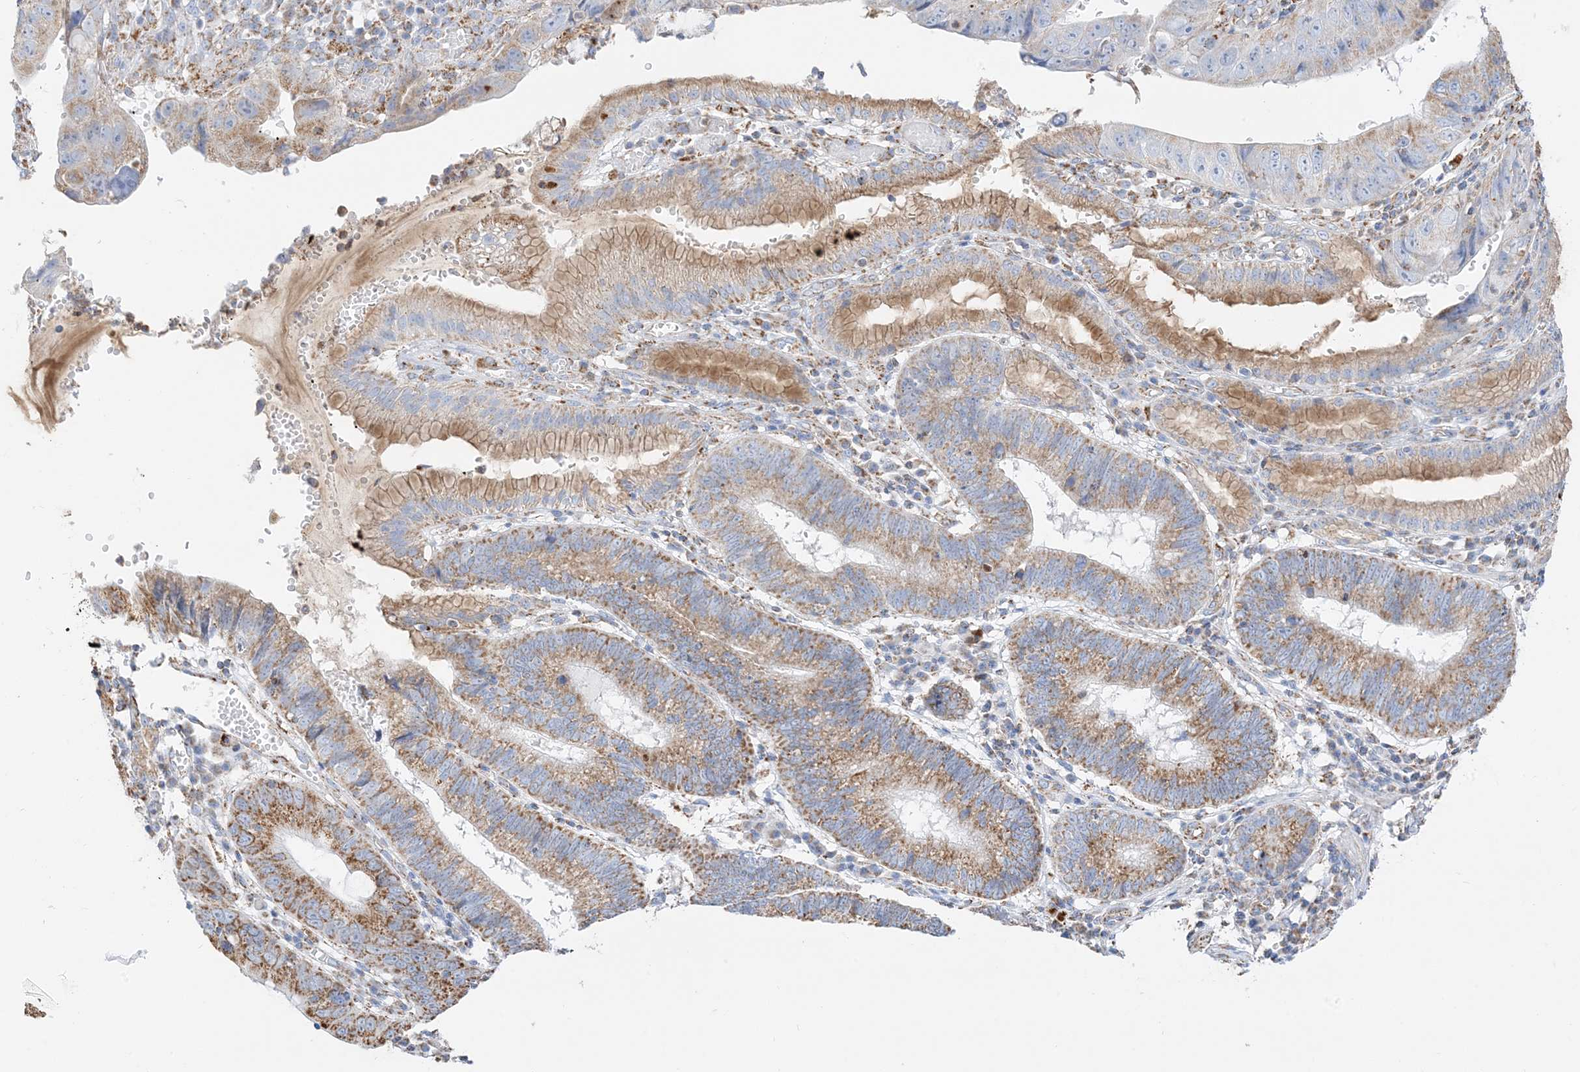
{"staining": {"intensity": "moderate", "quantity": ">75%", "location": "cytoplasmic/membranous"}, "tissue": "stomach cancer", "cell_type": "Tumor cells", "image_type": "cancer", "snomed": [{"axis": "morphology", "description": "Adenocarcinoma, NOS"}, {"axis": "topography", "description": "Stomach"}], "caption": "Protein staining demonstrates moderate cytoplasmic/membranous staining in about >75% of tumor cells in stomach cancer (adenocarcinoma). Using DAB (3,3'-diaminobenzidine) (brown) and hematoxylin (blue) stains, captured at high magnification using brightfield microscopy.", "gene": "CAPN13", "patient": {"sex": "male", "age": 59}}